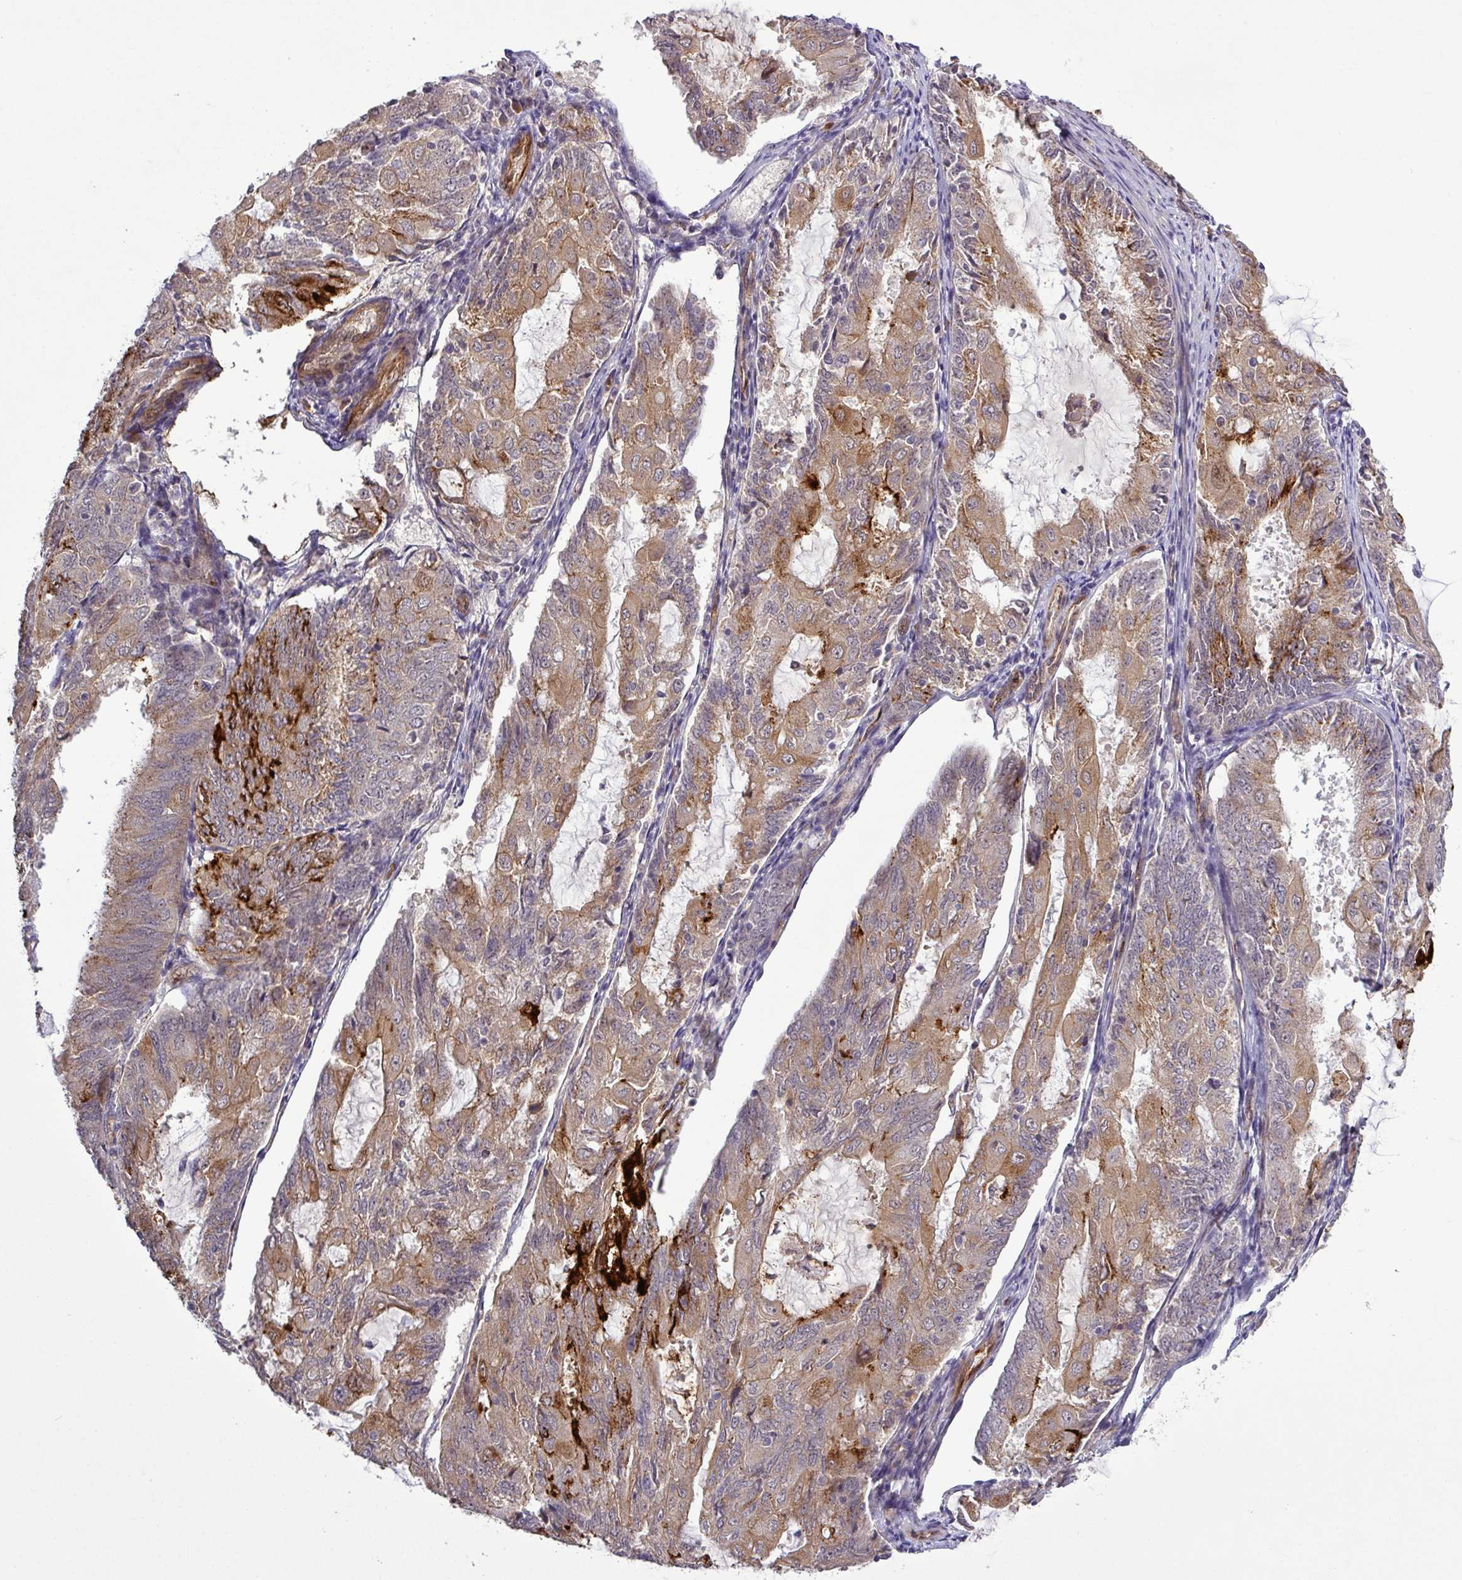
{"staining": {"intensity": "strong", "quantity": "25%-75%", "location": "cytoplasmic/membranous"}, "tissue": "endometrial cancer", "cell_type": "Tumor cells", "image_type": "cancer", "snomed": [{"axis": "morphology", "description": "Adenocarcinoma, NOS"}, {"axis": "topography", "description": "Endometrium"}], "caption": "Tumor cells show high levels of strong cytoplasmic/membranous expression in about 25%-75% of cells in human adenocarcinoma (endometrial).", "gene": "PCDH1", "patient": {"sex": "female", "age": 81}}